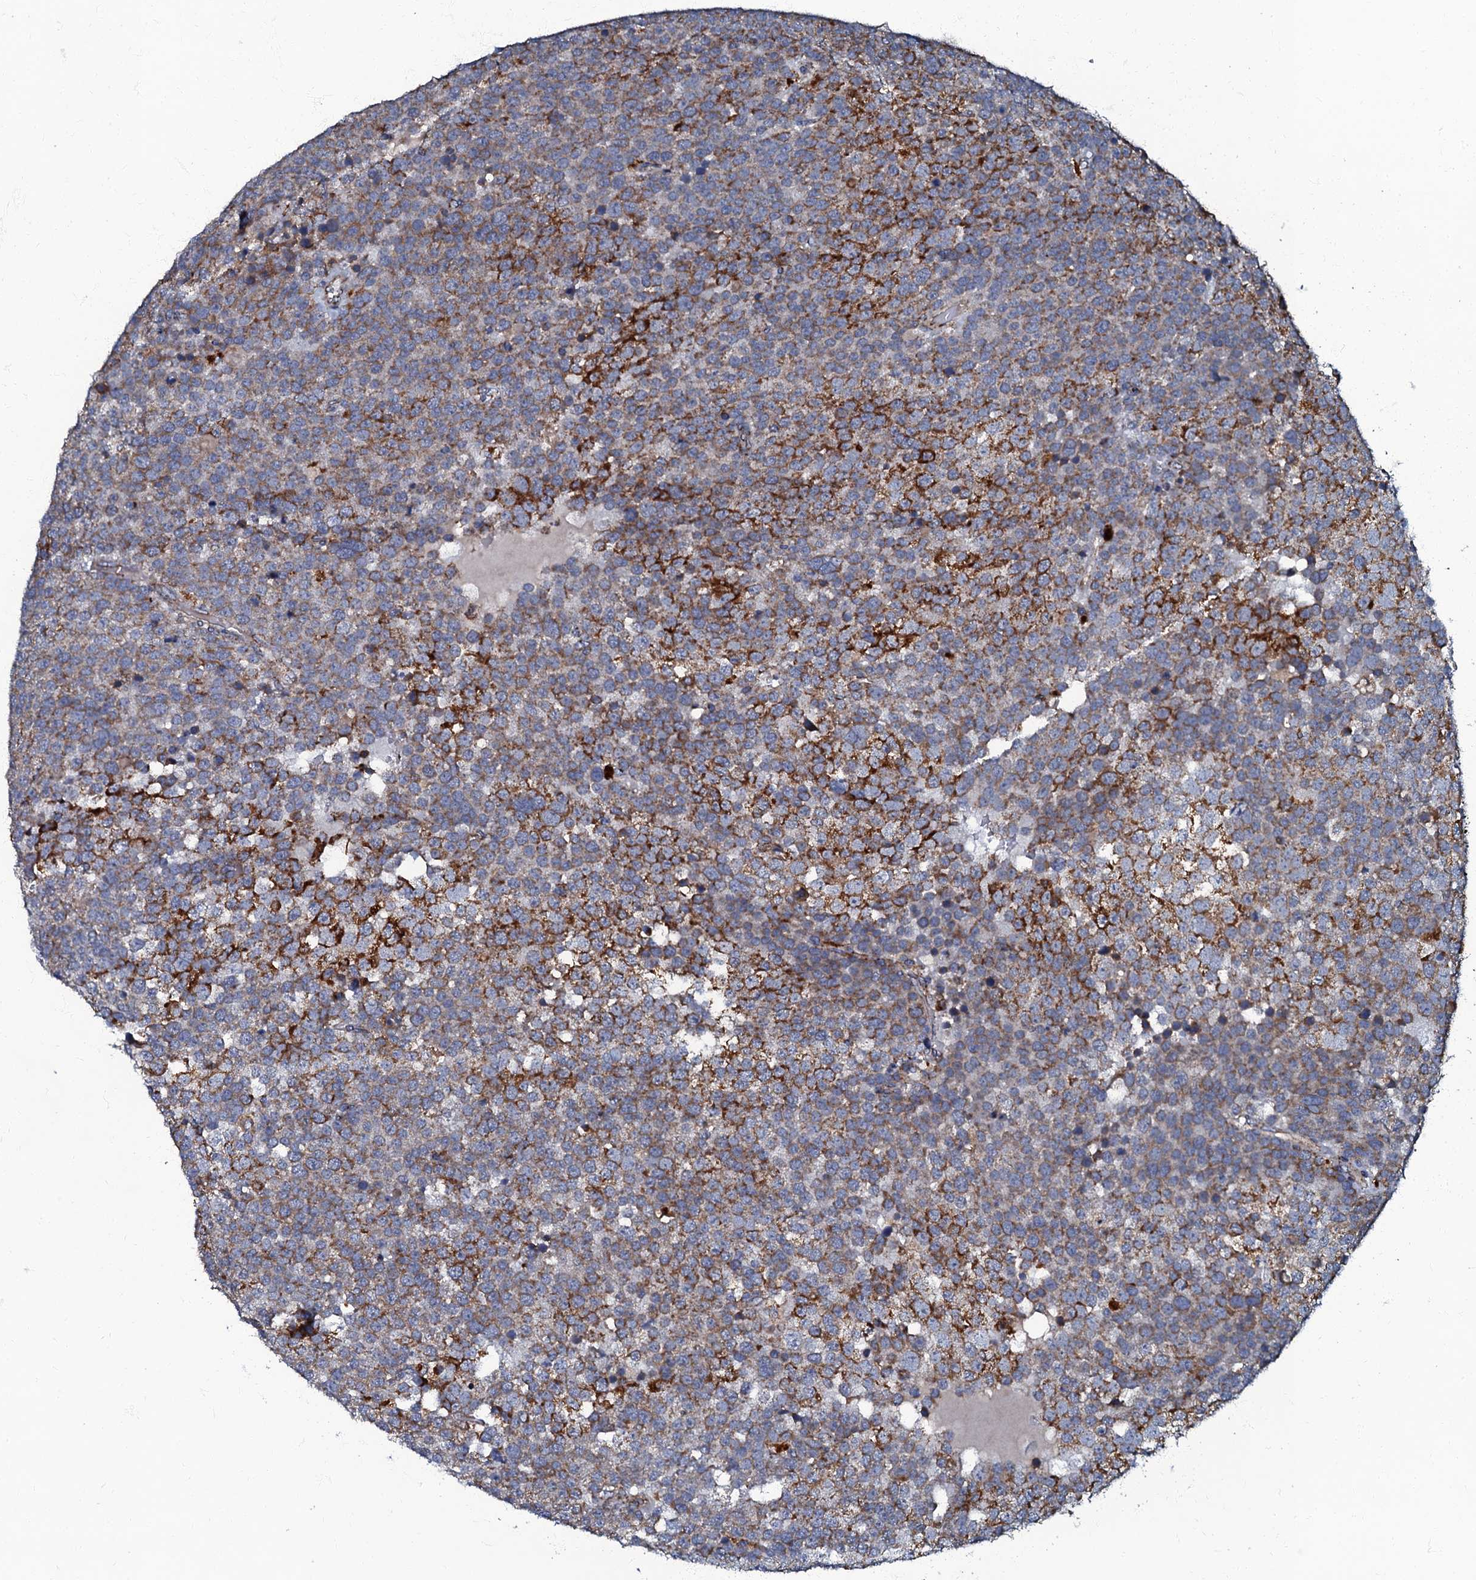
{"staining": {"intensity": "strong", "quantity": "25%-75%", "location": "cytoplasmic/membranous"}, "tissue": "testis cancer", "cell_type": "Tumor cells", "image_type": "cancer", "snomed": [{"axis": "morphology", "description": "Seminoma, NOS"}, {"axis": "topography", "description": "Testis"}], "caption": "Strong cytoplasmic/membranous positivity is identified in approximately 25%-75% of tumor cells in testis cancer (seminoma).", "gene": "NDUFA12", "patient": {"sex": "male", "age": 71}}